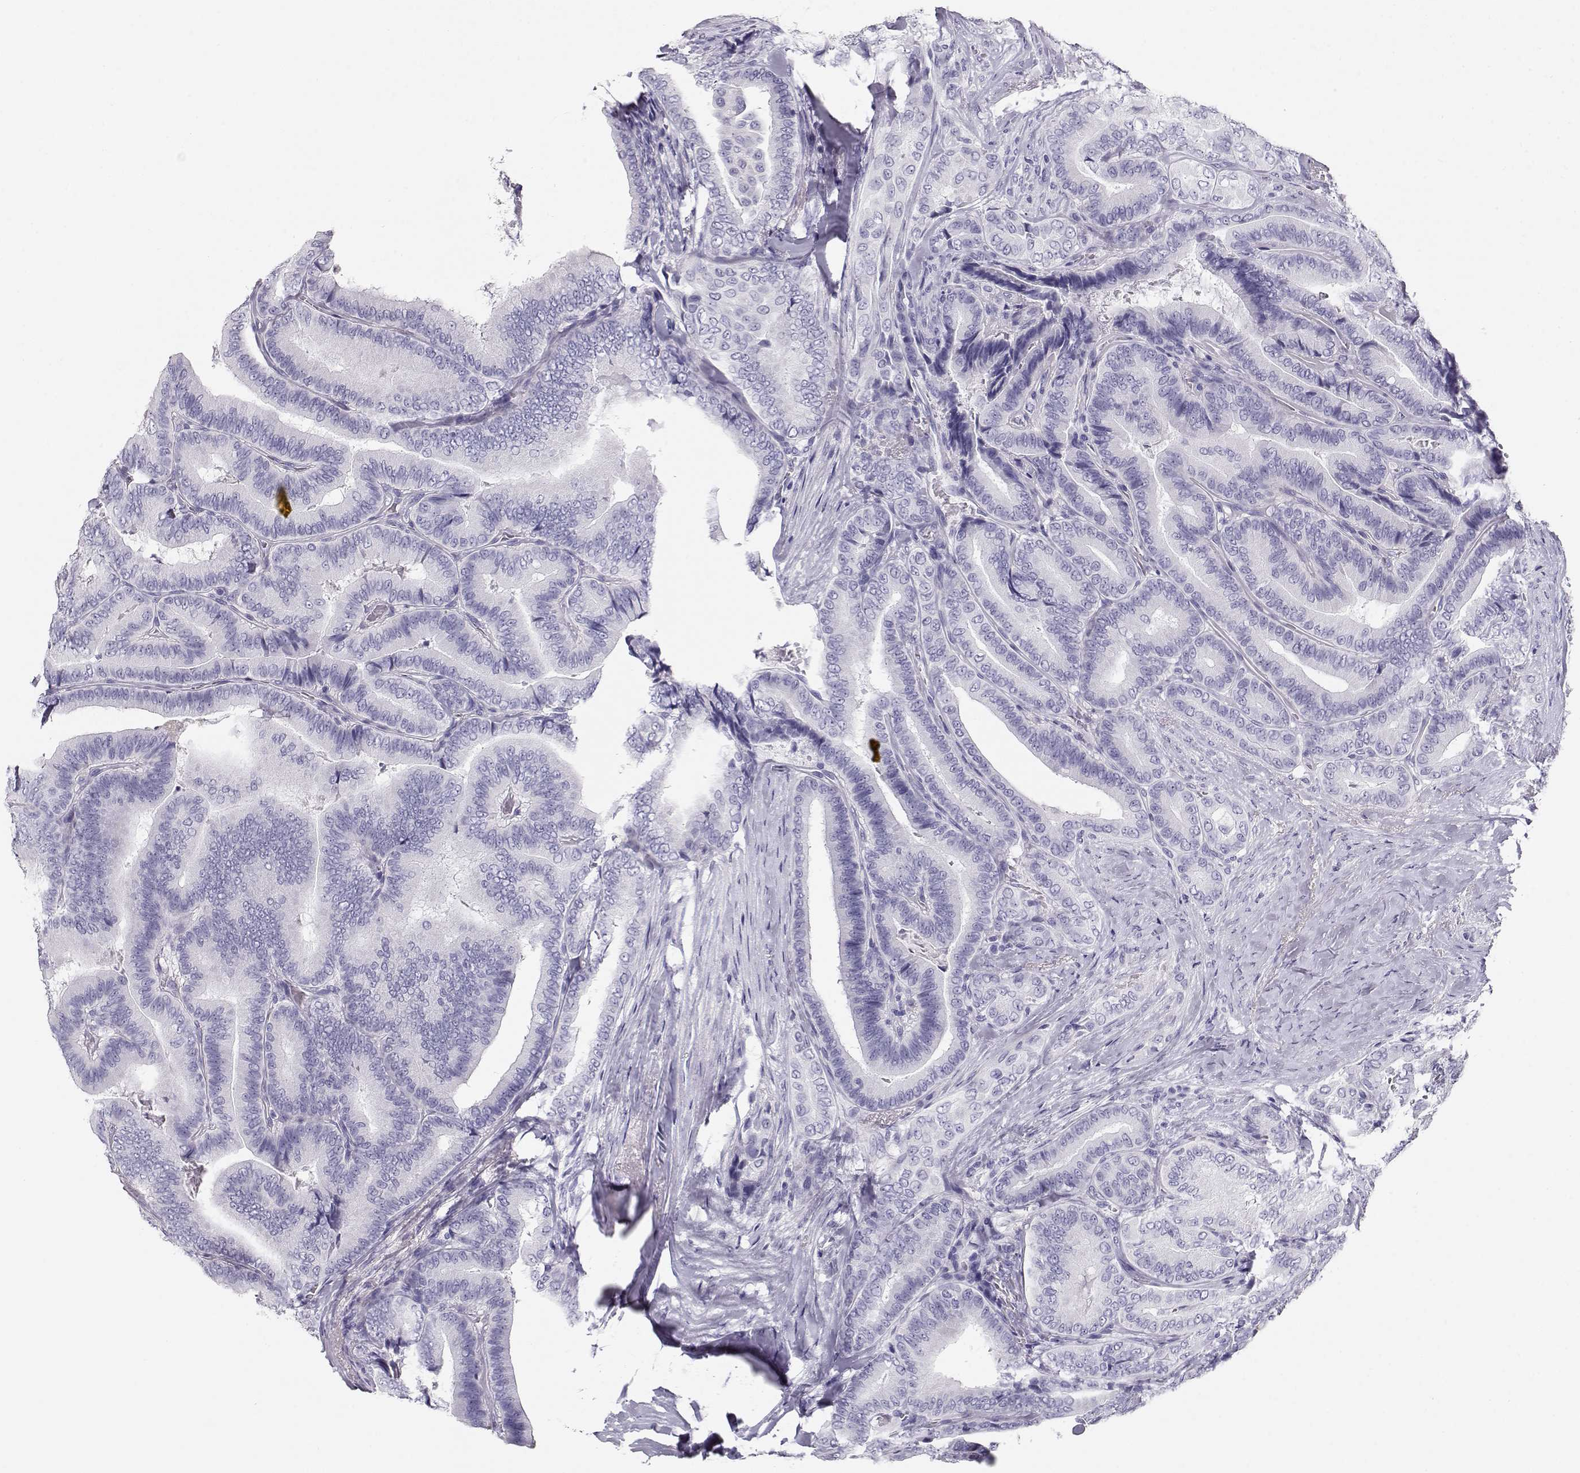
{"staining": {"intensity": "negative", "quantity": "none", "location": "none"}, "tissue": "thyroid cancer", "cell_type": "Tumor cells", "image_type": "cancer", "snomed": [{"axis": "morphology", "description": "Papillary adenocarcinoma, NOS"}, {"axis": "topography", "description": "Thyroid gland"}], "caption": "Thyroid cancer was stained to show a protein in brown. There is no significant positivity in tumor cells. (DAB (3,3'-diaminobenzidine) IHC visualized using brightfield microscopy, high magnification).", "gene": "MAGEC1", "patient": {"sex": "male", "age": 61}}